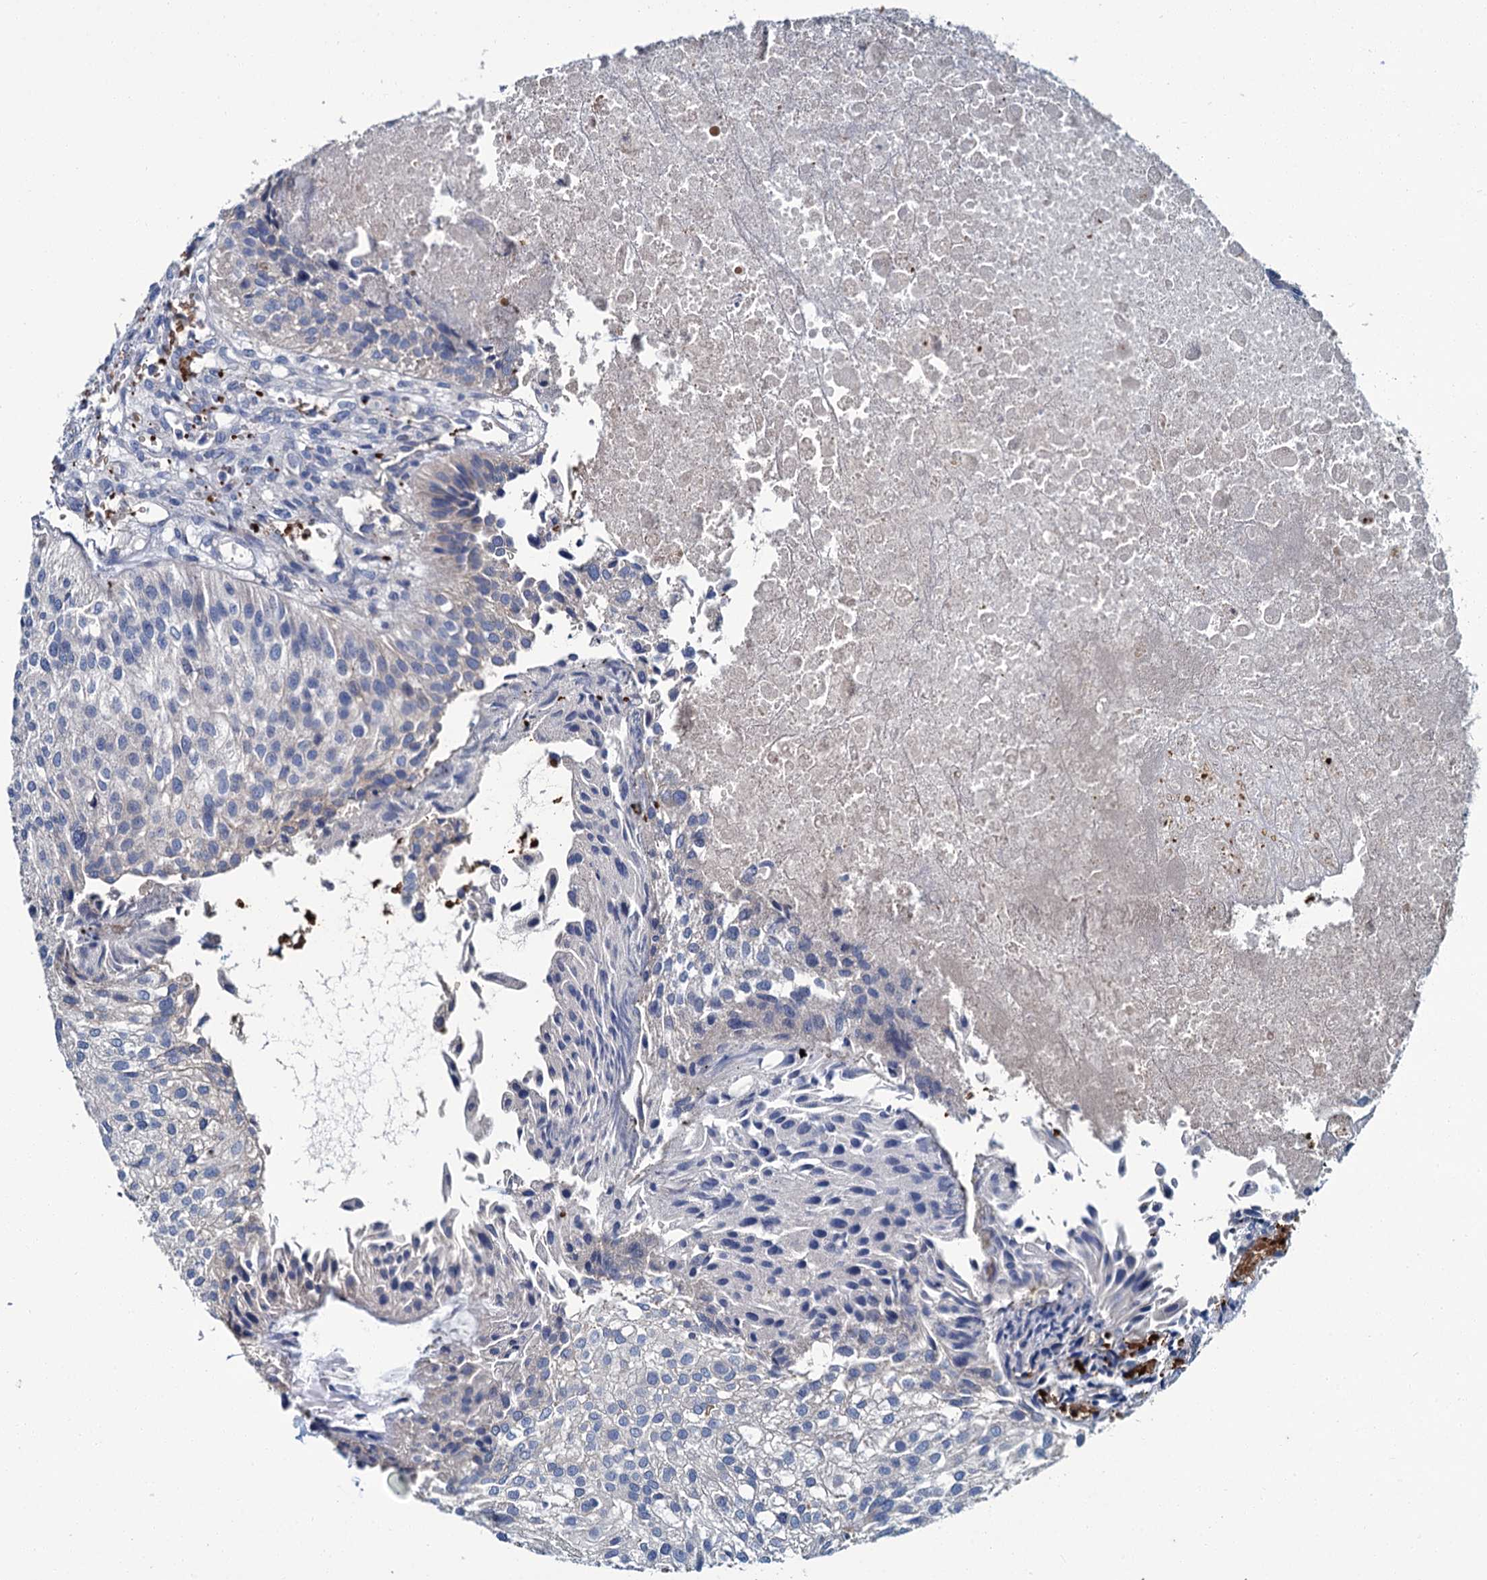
{"staining": {"intensity": "negative", "quantity": "none", "location": "none"}, "tissue": "urothelial cancer", "cell_type": "Tumor cells", "image_type": "cancer", "snomed": [{"axis": "morphology", "description": "Urothelial carcinoma, Low grade"}, {"axis": "topography", "description": "Urinary bladder"}], "caption": "This photomicrograph is of urothelial cancer stained with IHC to label a protein in brown with the nuclei are counter-stained blue. There is no expression in tumor cells.", "gene": "ATG2A", "patient": {"sex": "female", "age": 89}}